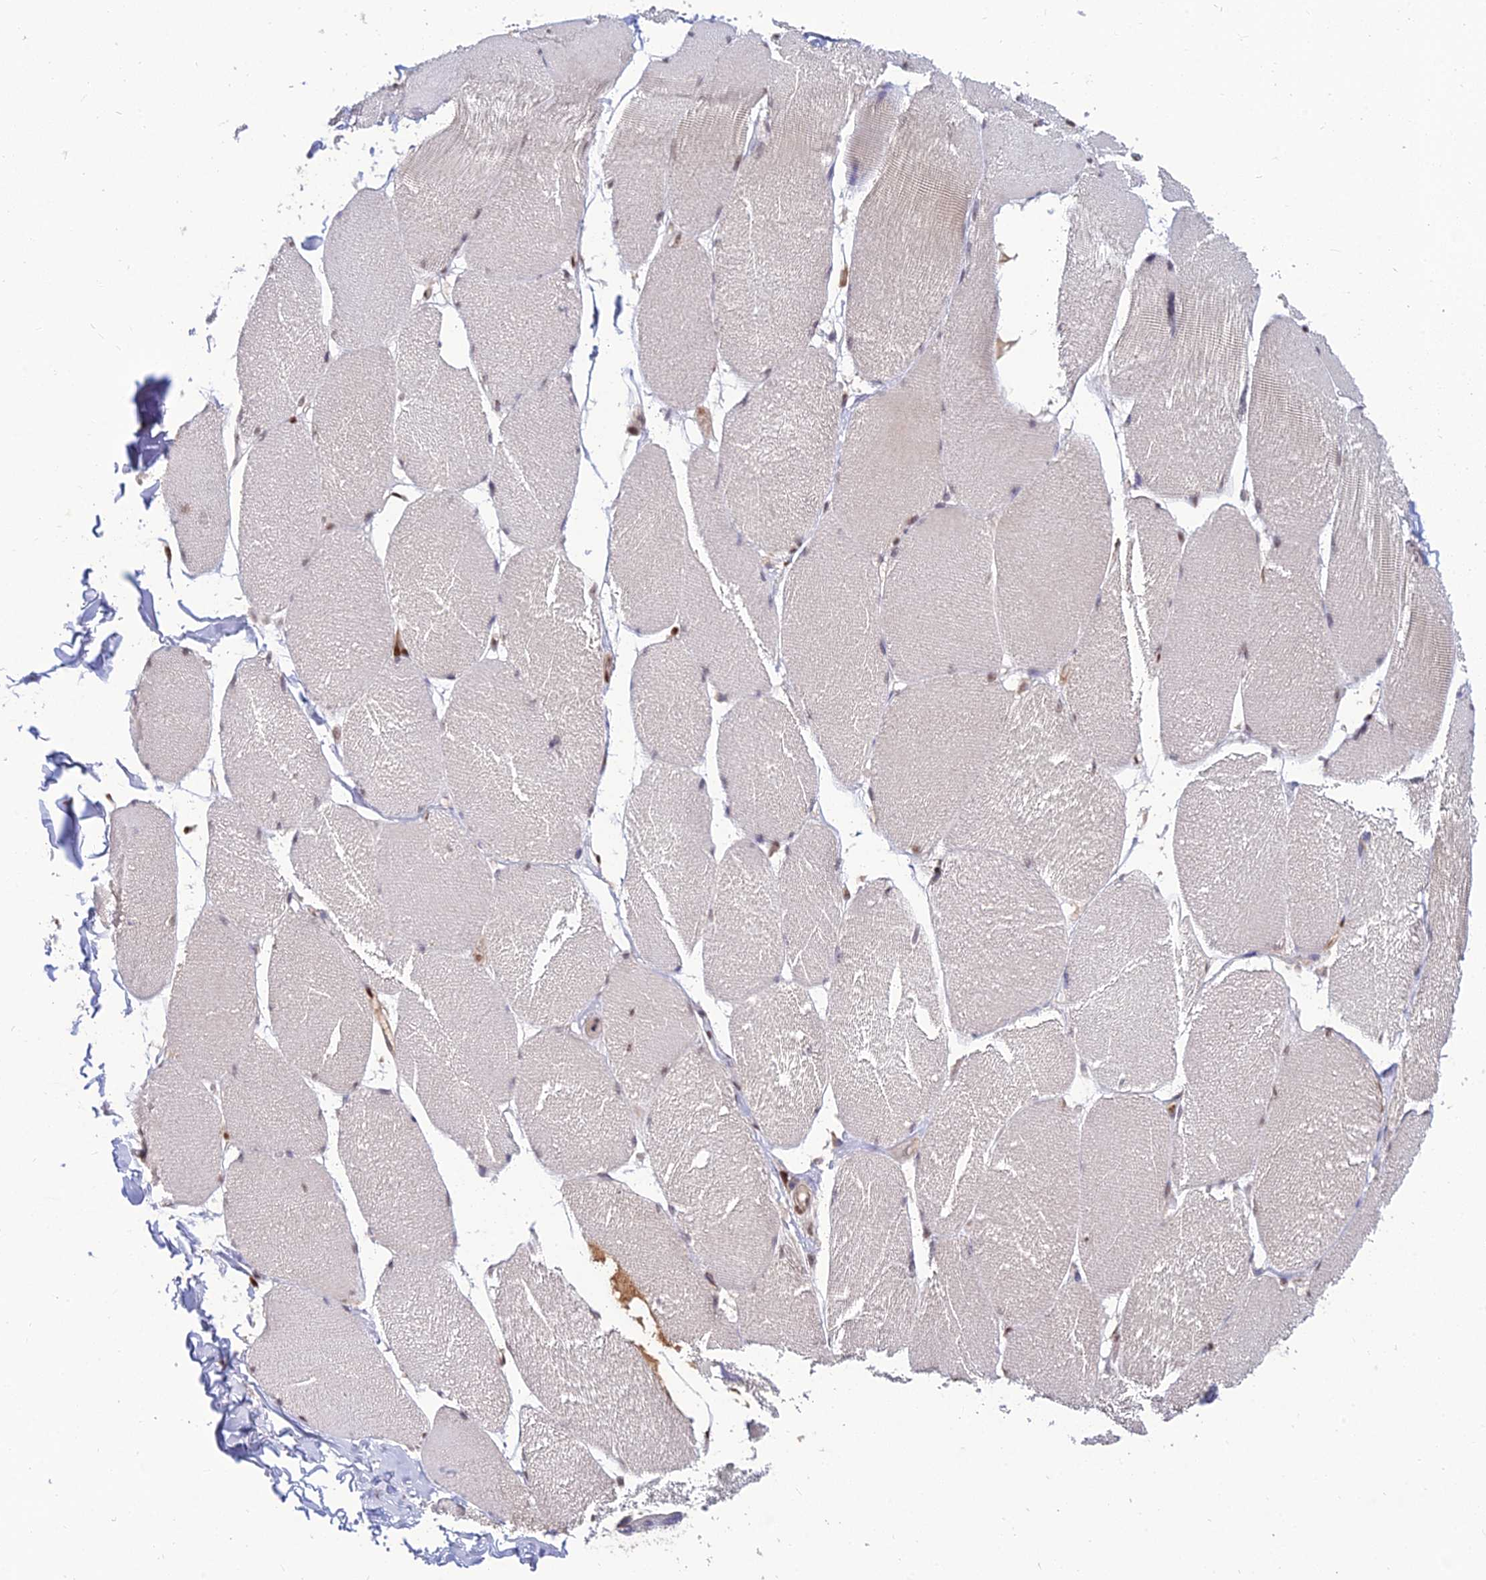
{"staining": {"intensity": "weak", "quantity": "<25%", "location": "nuclear"}, "tissue": "skeletal muscle", "cell_type": "Myocytes", "image_type": "normal", "snomed": [{"axis": "morphology", "description": "Normal tissue, NOS"}, {"axis": "topography", "description": "Skin"}, {"axis": "topography", "description": "Skeletal muscle"}], "caption": "A micrograph of skeletal muscle stained for a protein demonstrates no brown staining in myocytes. Brightfield microscopy of immunohistochemistry stained with DAB (3,3'-diaminobenzidine) (brown) and hematoxylin (blue), captured at high magnification.", "gene": "DNPEP", "patient": {"sex": "male", "age": 83}}